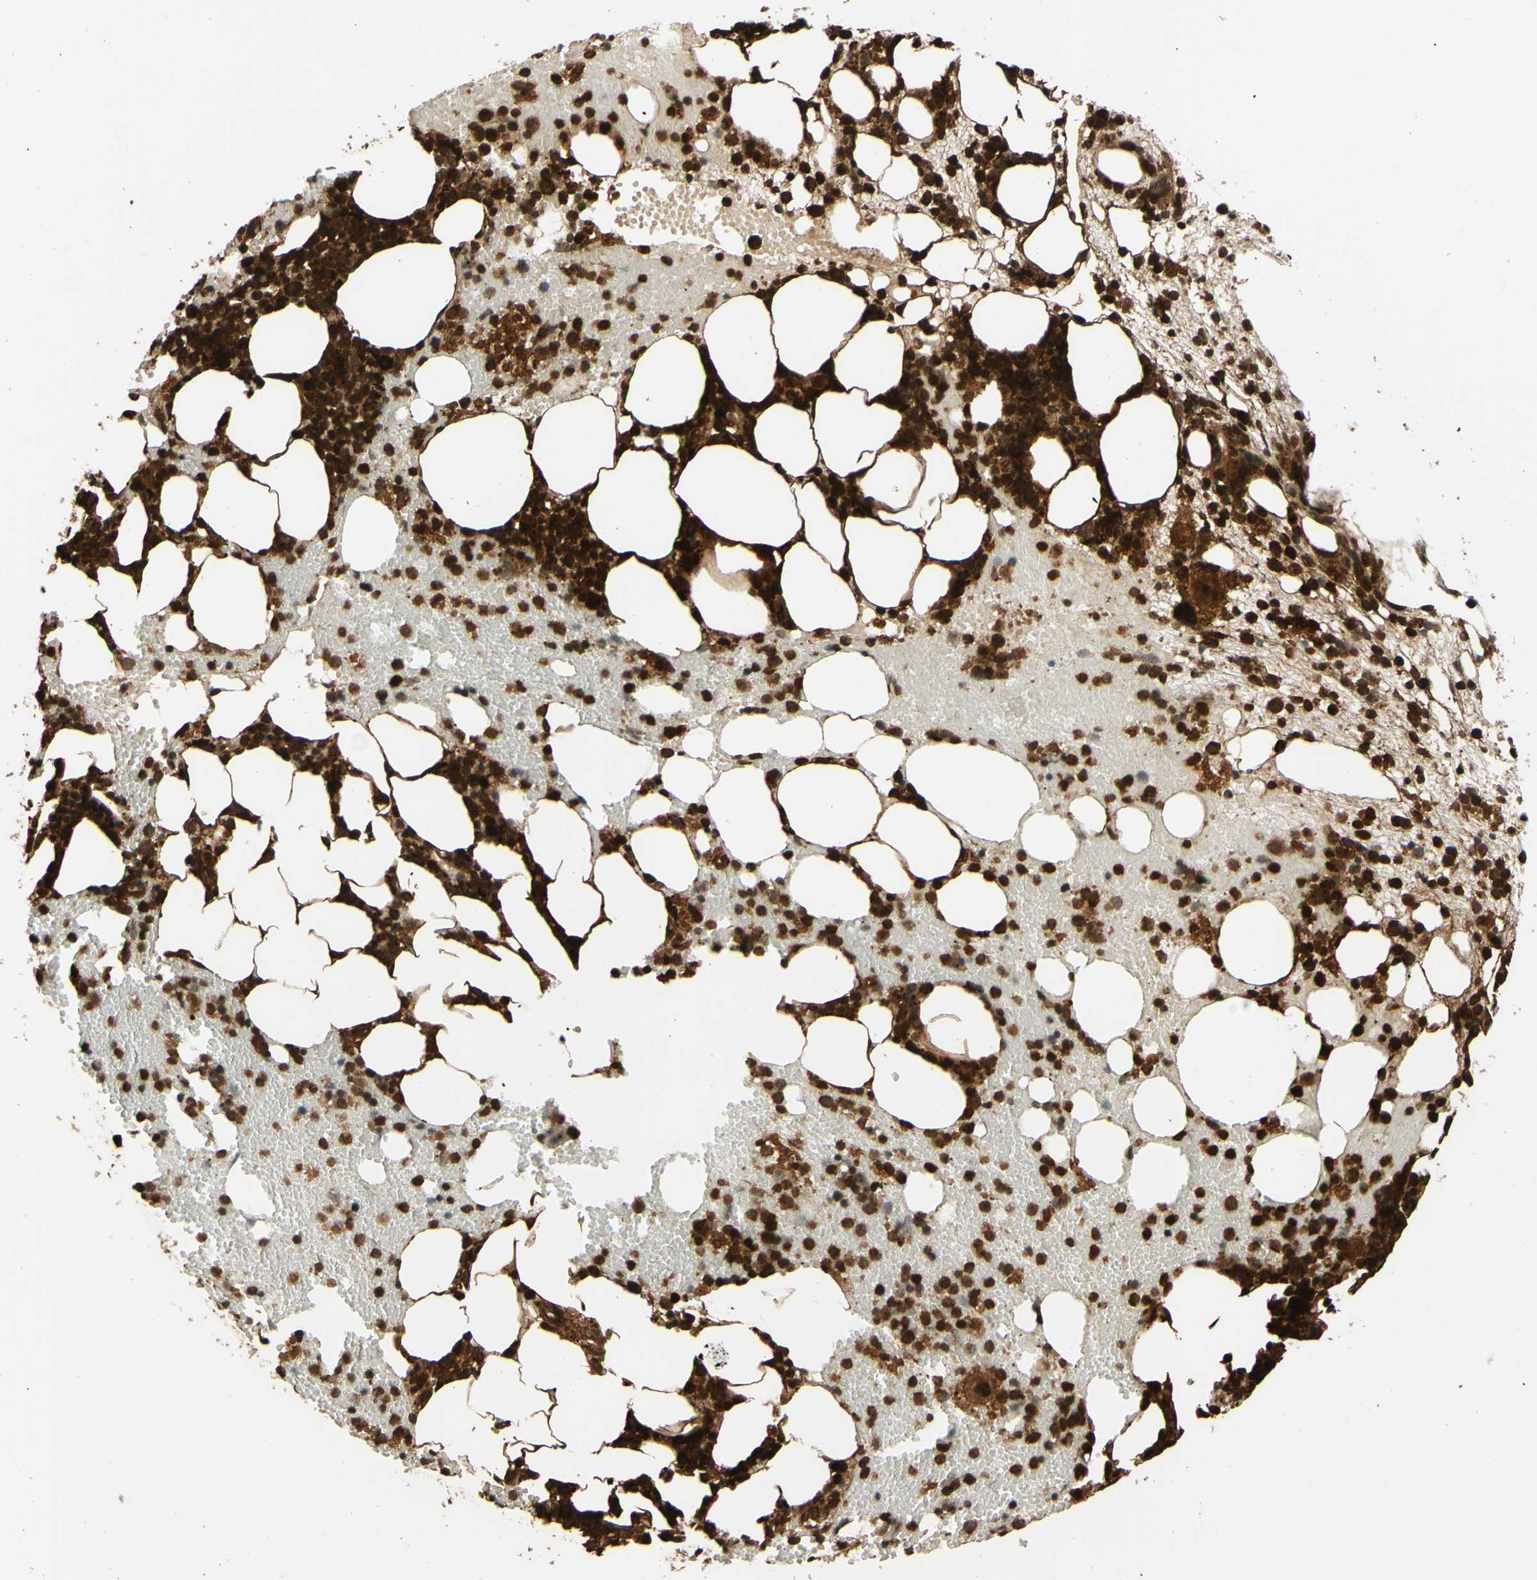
{"staining": {"intensity": "strong", "quantity": ">75%", "location": "cytoplasmic/membranous,nuclear"}, "tissue": "bone marrow", "cell_type": "Hematopoietic cells", "image_type": "normal", "snomed": [{"axis": "morphology", "description": "Normal tissue, NOS"}, {"axis": "morphology", "description": "Inflammation, NOS"}, {"axis": "topography", "description": "Bone marrow"}], "caption": "Approximately >75% of hematopoietic cells in benign bone marrow demonstrate strong cytoplasmic/membranous,nuclear protein staining as visualized by brown immunohistochemical staining.", "gene": "RNF19A", "patient": {"sex": "female", "age": 79}}